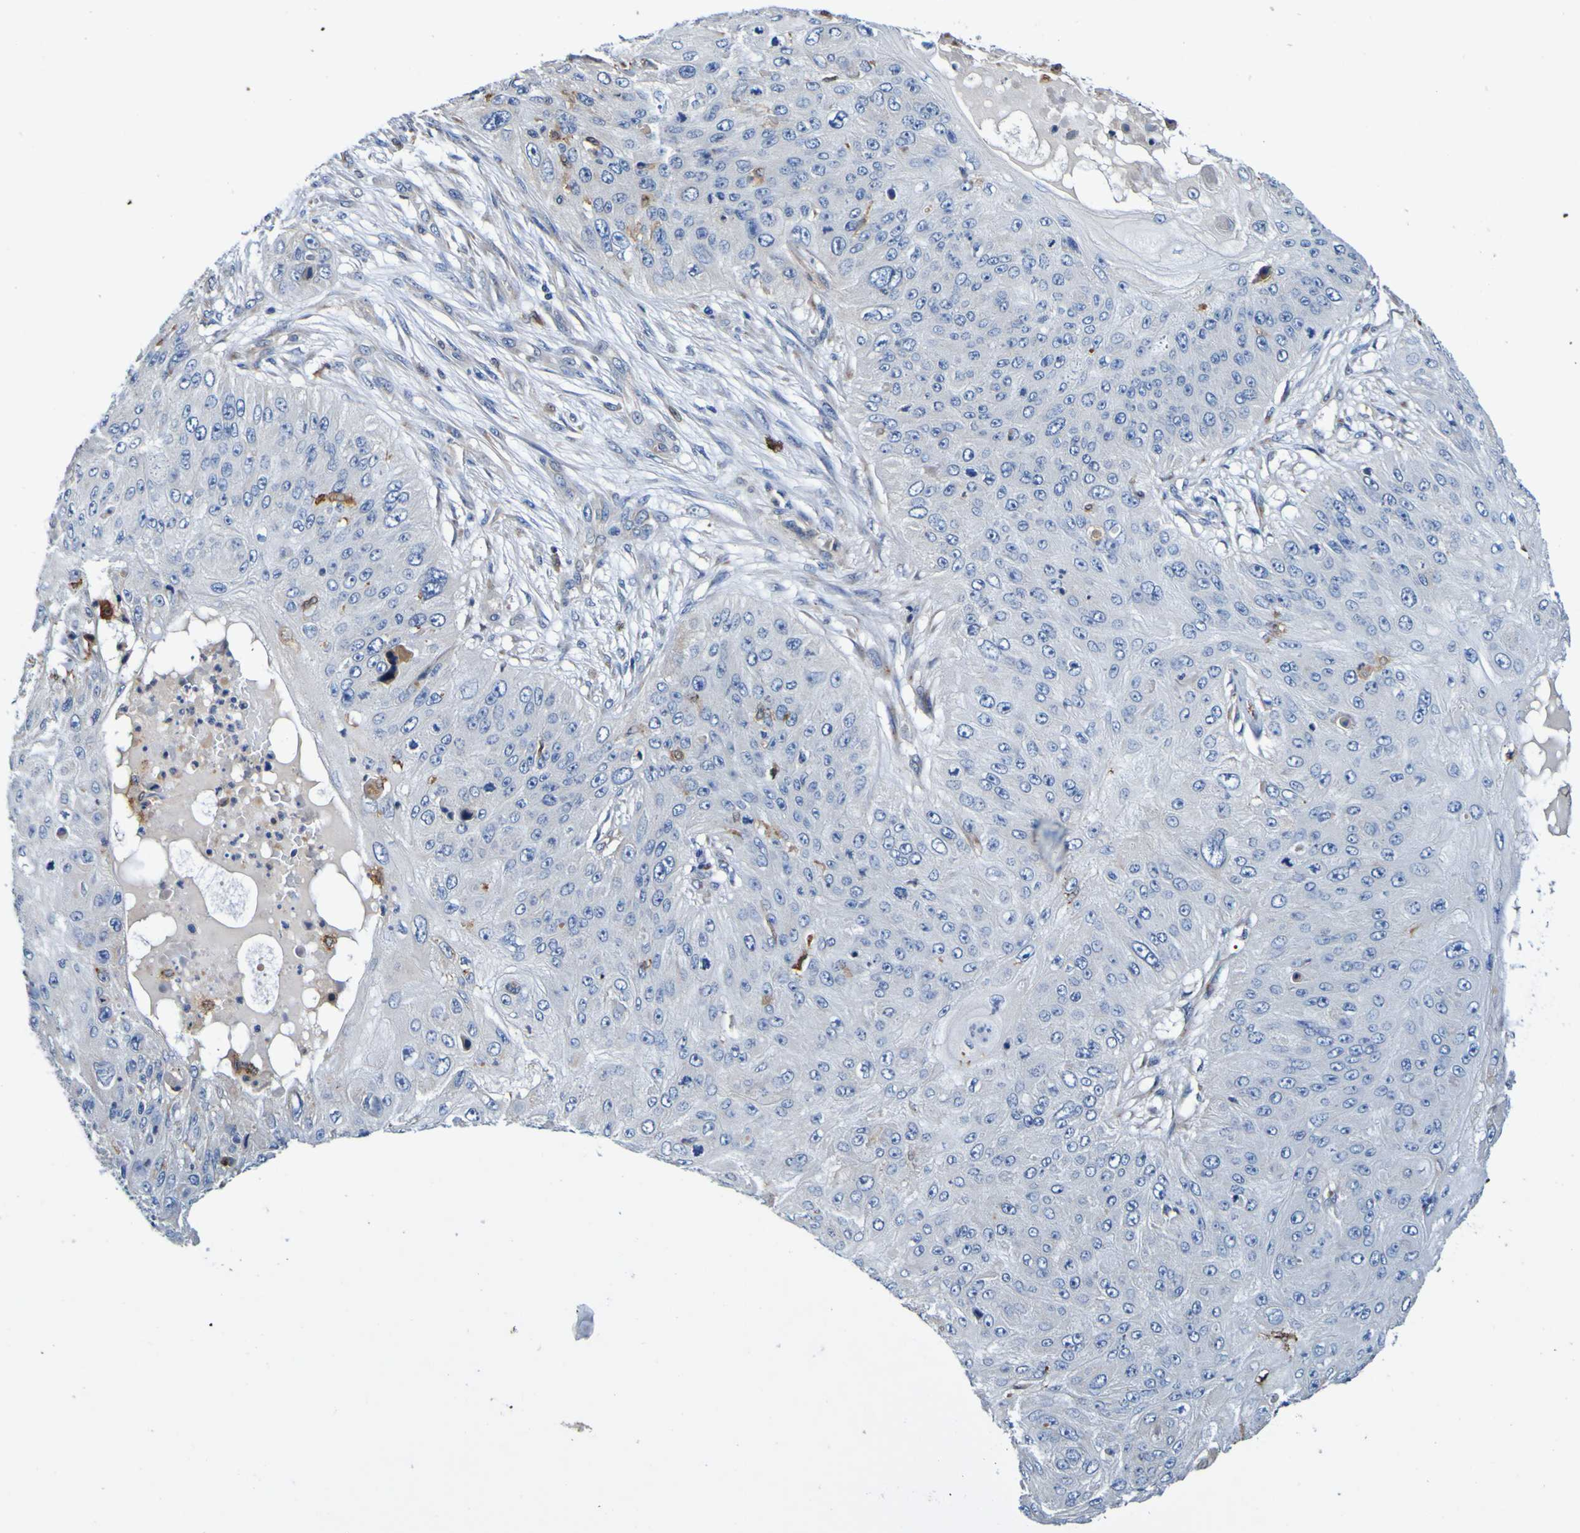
{"staining": {"intensity": "negative", "quantity": "none", "location": "none"}, "tissue": "skin cancer", "cell_type": "Tumor cells", "image_type": "cancer", "snomed": [{"axis": "morphology", "description": "Squamous cell carcinoma, NOS"}, {"axis": "topography", "description": "Skin"}], "caption": "A high-resolution histopathology image shows IHC staining of squamous cell carcinoma (skin), which reveals no significant expression in tumor cells. The staining is performed using DAB (3,3'-diaminobenzidine) brown chromogen with nuclei counter-stained in using hematoxylin.", "gene": "METAP2", "patient": {"sex": "female", "age": 80}}